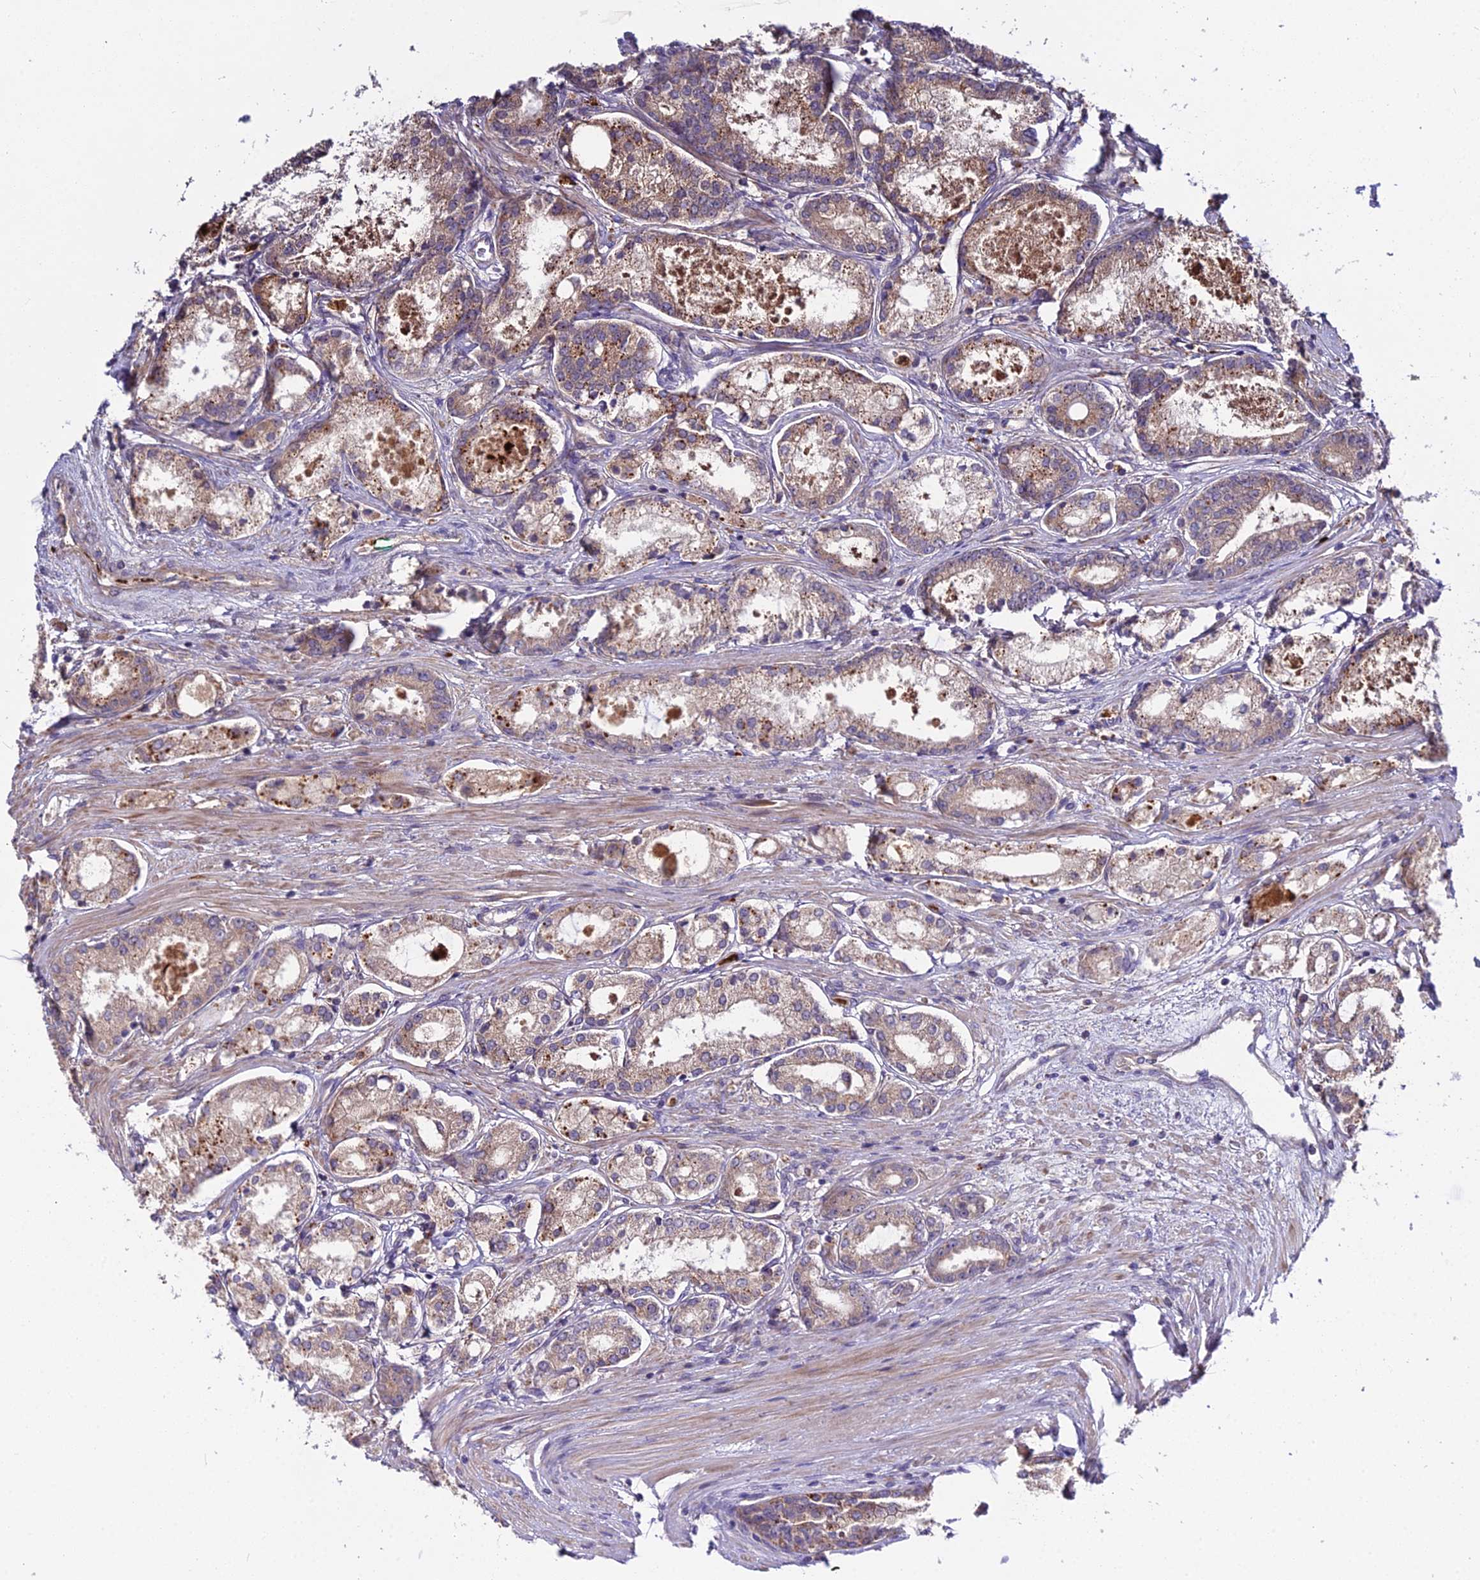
{"staining": {"intensity": "moderate", "quantity": "25%-75%", "location": "cytoplasmic/membranous"}, "tissue": "prostate cancer", "cell_type": "Tumor cells", "image_type": "cancer", "snomed": [{"axis": "morphology", "description": "Adenocarcinoma, Low grade"}, {"axis": "topography", "description": "Prostate"}], "caption": "Protein expression analysis of prostate cancer (adenocarcinoma (low-grade)) exhibits moderate cytoplasmic/membranous positivity in approximately 25%-75% of tumor cells.", "gene": "EID2", "patient": {"sex": "male", "age": 68}}